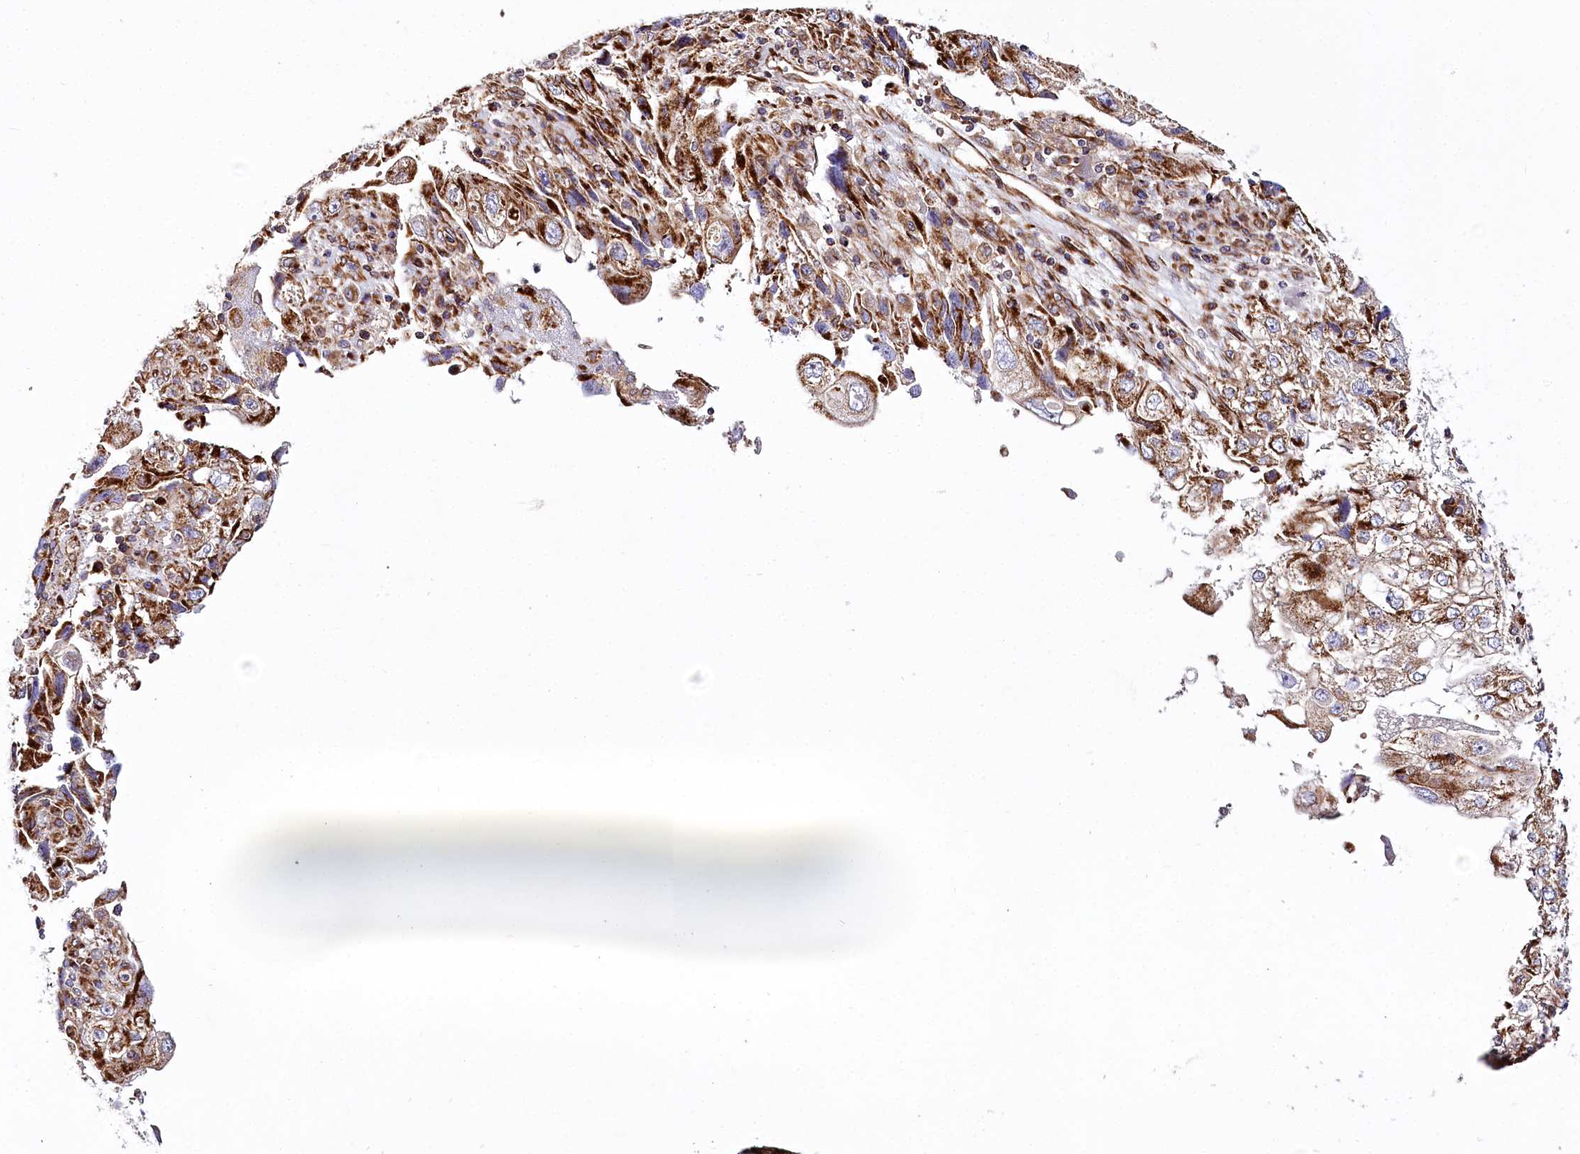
{"staining": {"intensity": "strong", "quantity": "25%-75%", "location": "cytoplasmic/membranous"}, "tissue": "endometrial cancer", "cell_type": "Tumor cells", "image_type": "cancer", "snomed": [{"axis": "morphology", "description": "Adenocarcinoma, NOS"}, {"axis": "topography", "description": "Endometrium"}], "caption": "Immunohistochemical staining of endometrial cancer (adenocarcinoma) displays high levels of strong cytoplasmic/membranous expression in approximately 25%-75% of tumor cells. The staining is performed using DAB (3,3'-diaminobenzidine) brown chromogen to label protein expression. The nuclei are counter-stained blue using hematoxylin.", "gene": "THUMPD3", "patient": {"sex": "female", "age": 49}}